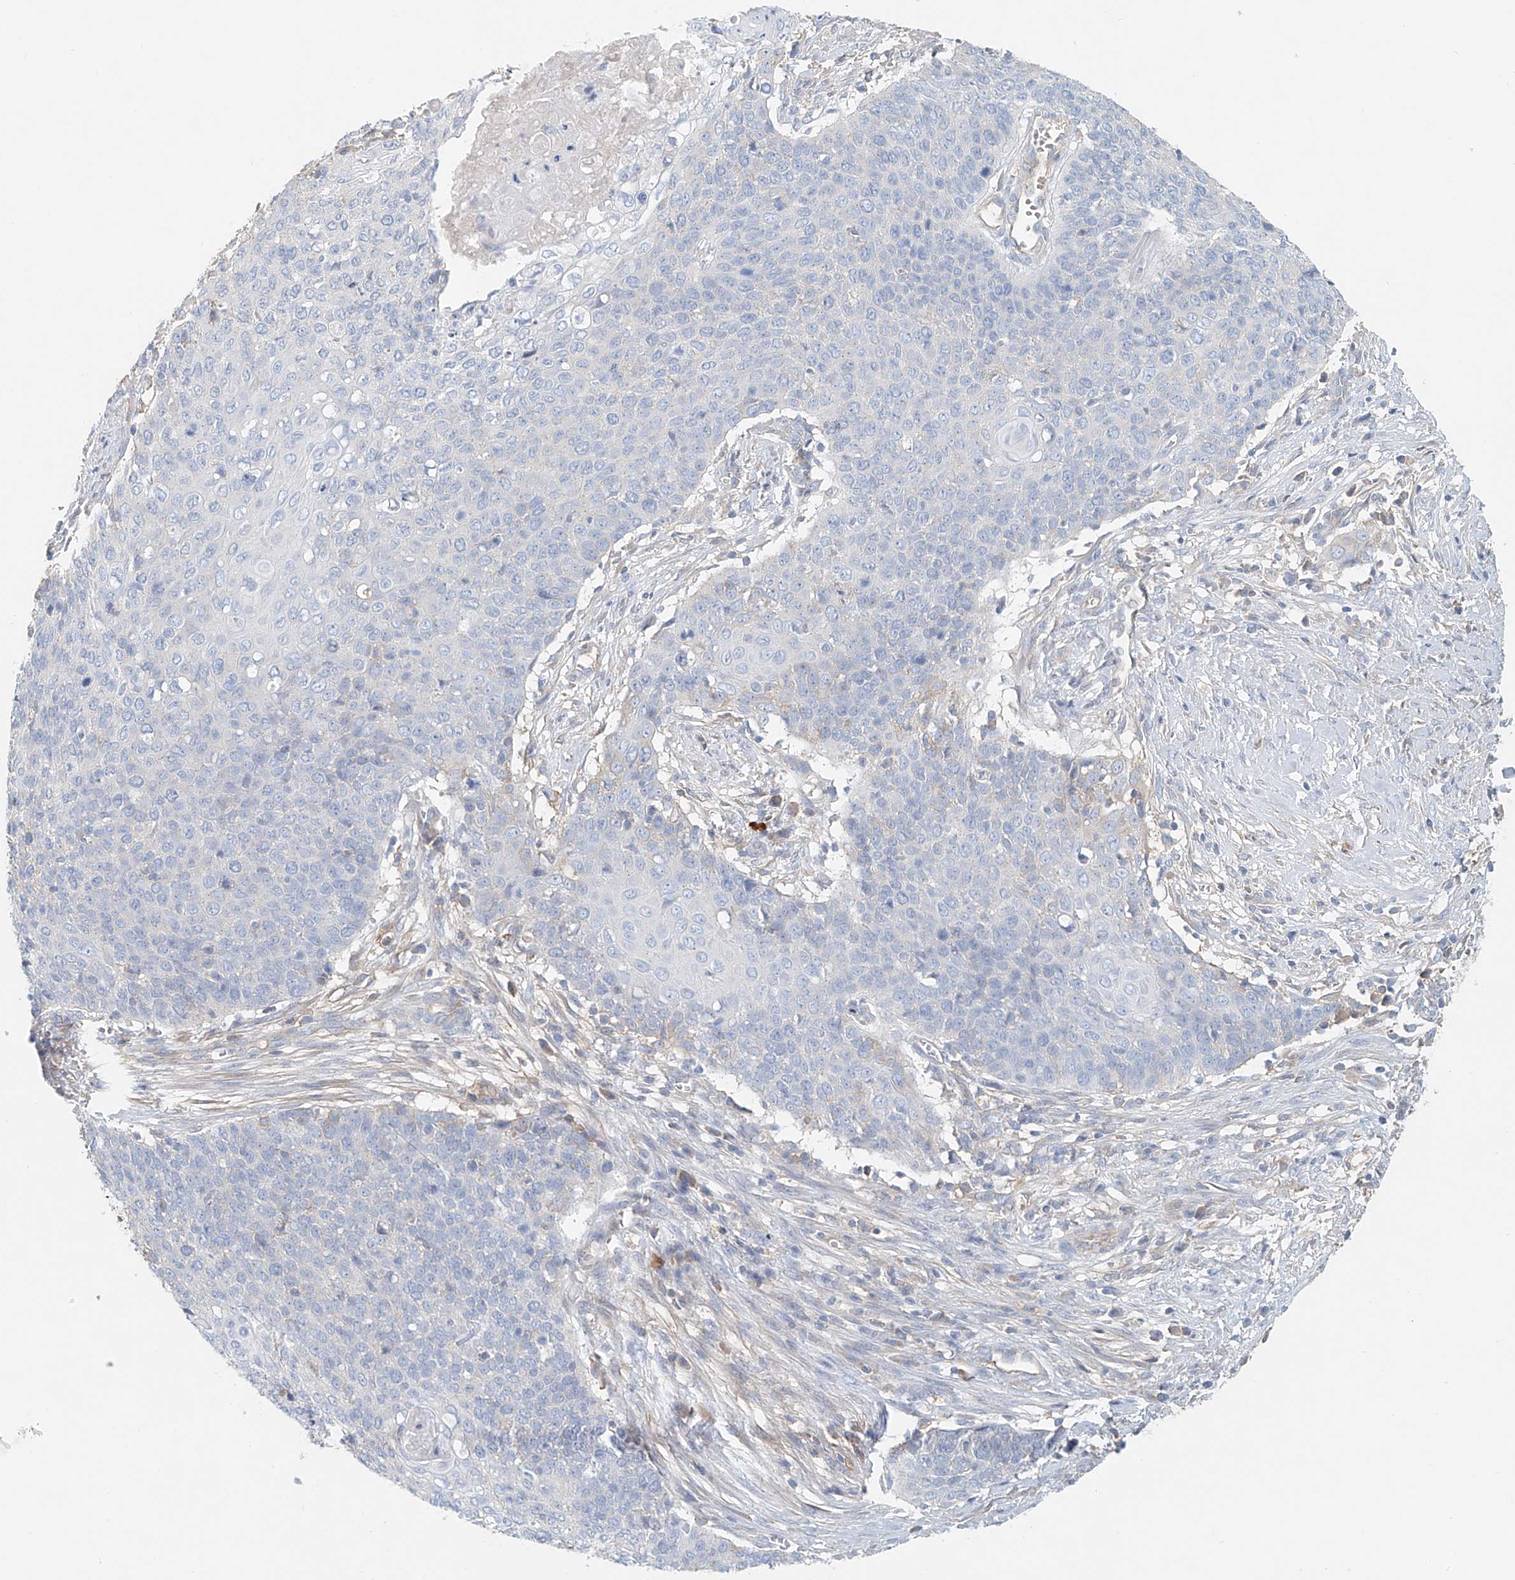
{"staining": {"intensity": "negative", "quantity": "none", "location": "none"}, "tissue": "cervical cancer", "cell_type": "Tumor cells", "image_type": "cancer", "snomed": [{"axis": "morphology", "description": "Squamous cell carcinoma, NOS"}, {"axis": "topography", "description": "Cervix"}], "caption": "Cervical cancer (squamous cell carcinoma) was stained to show a protein in brown. There is no significant staining in tumor cells.", "gene": "FRYL", "patient": {"sex": "female", "age": 39}}